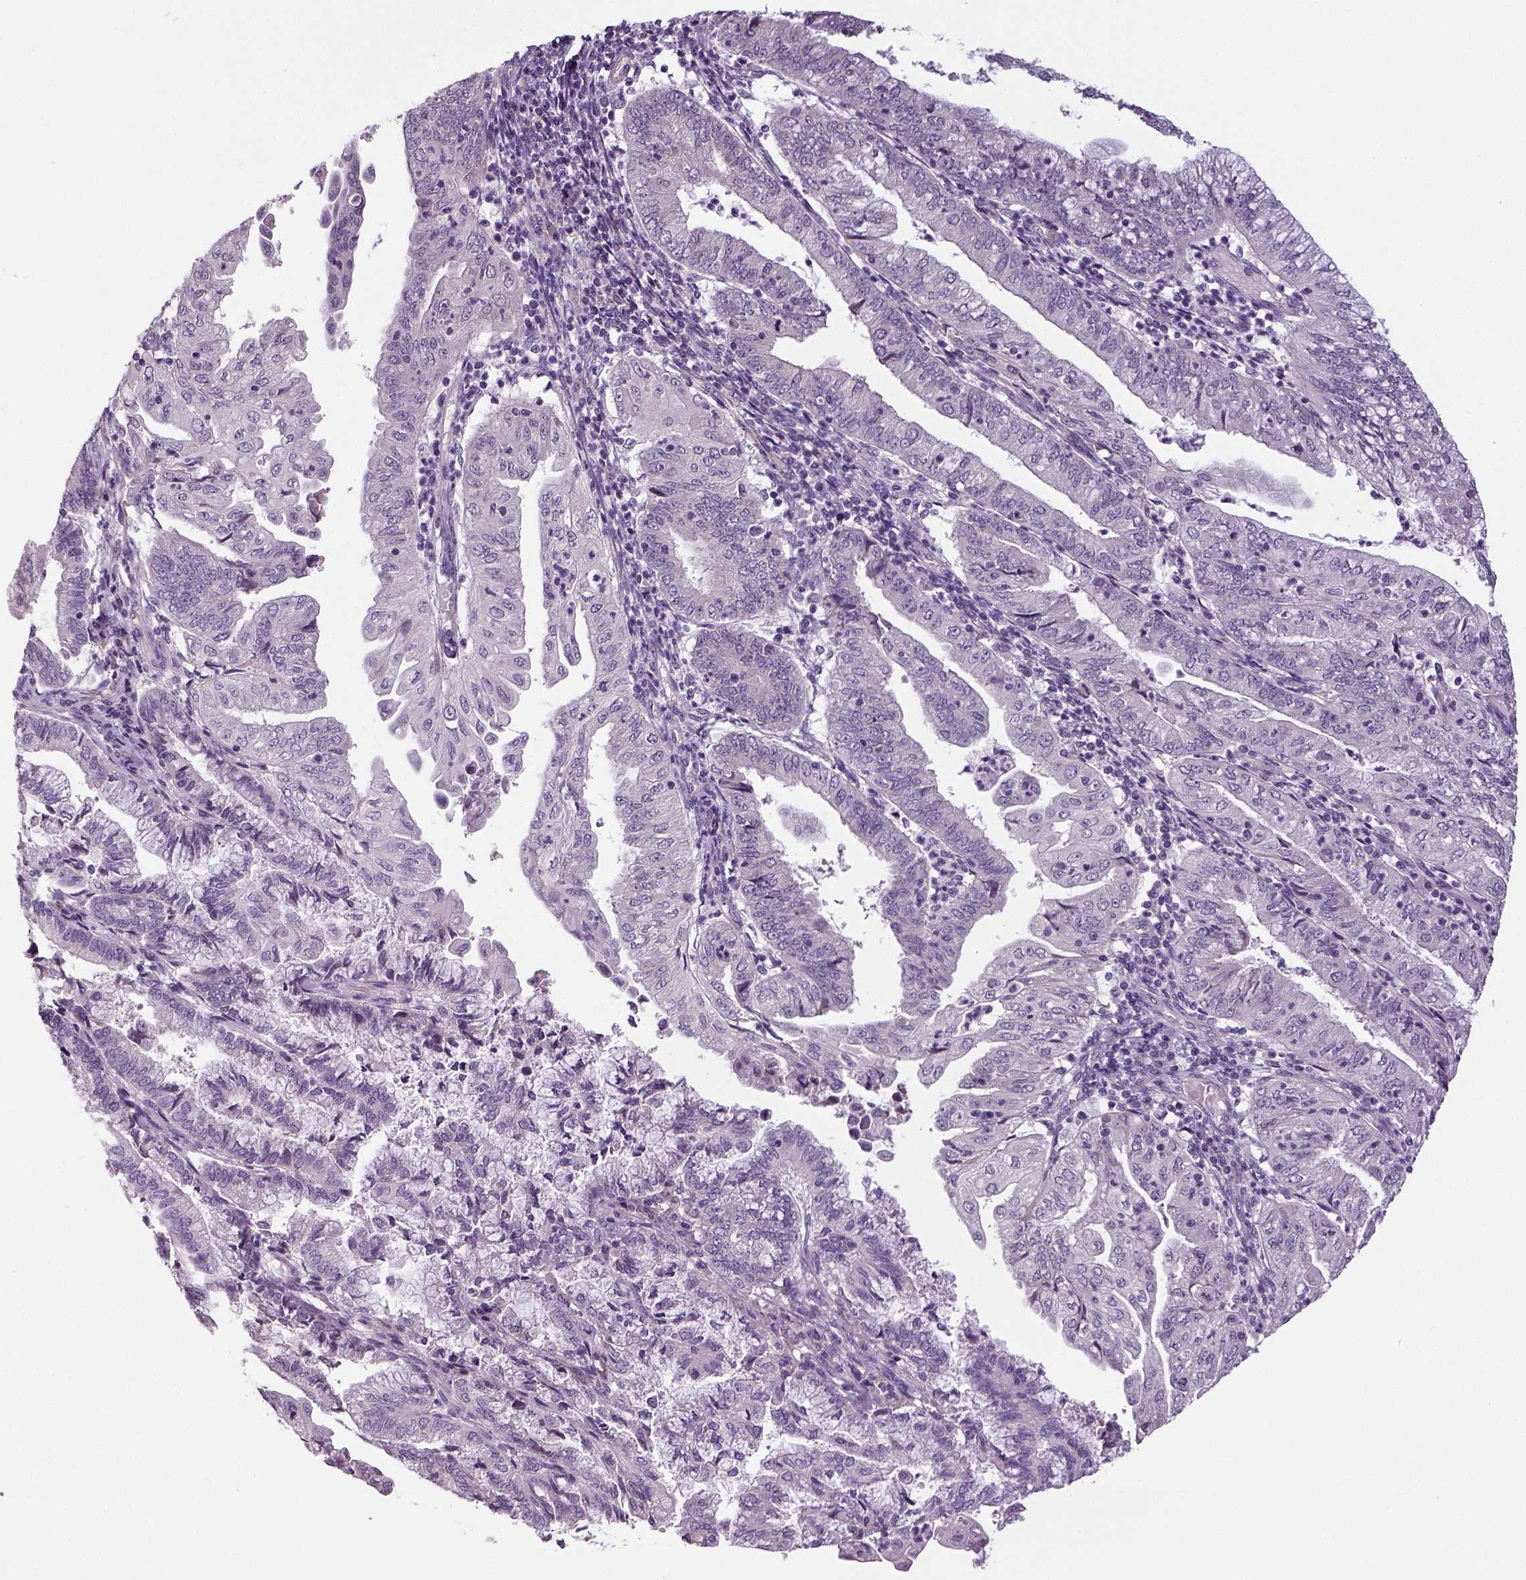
{"staining": {"intensity": "negative", "quantity": "none", "location": "none"}, "tissue": "endometrial cancer", "cell_type": "Tumor cells", "image_type": "cancer", "snomed": [{"axis": "morphology", "description": "Adenocarcinoma, NOS"}, {"axis": "topography", "description": "Endometrium"}], "caption": "The histopathology image reveals no significant positivity in tumor cells of endometrial cancer. (DAB (3,3'-diaminobenzidine) immunohistochemistry visualized using brightfield microscopy, high magnification).", "gene": "NECAB1", "patient": {"sex": "female", "age": 55}}